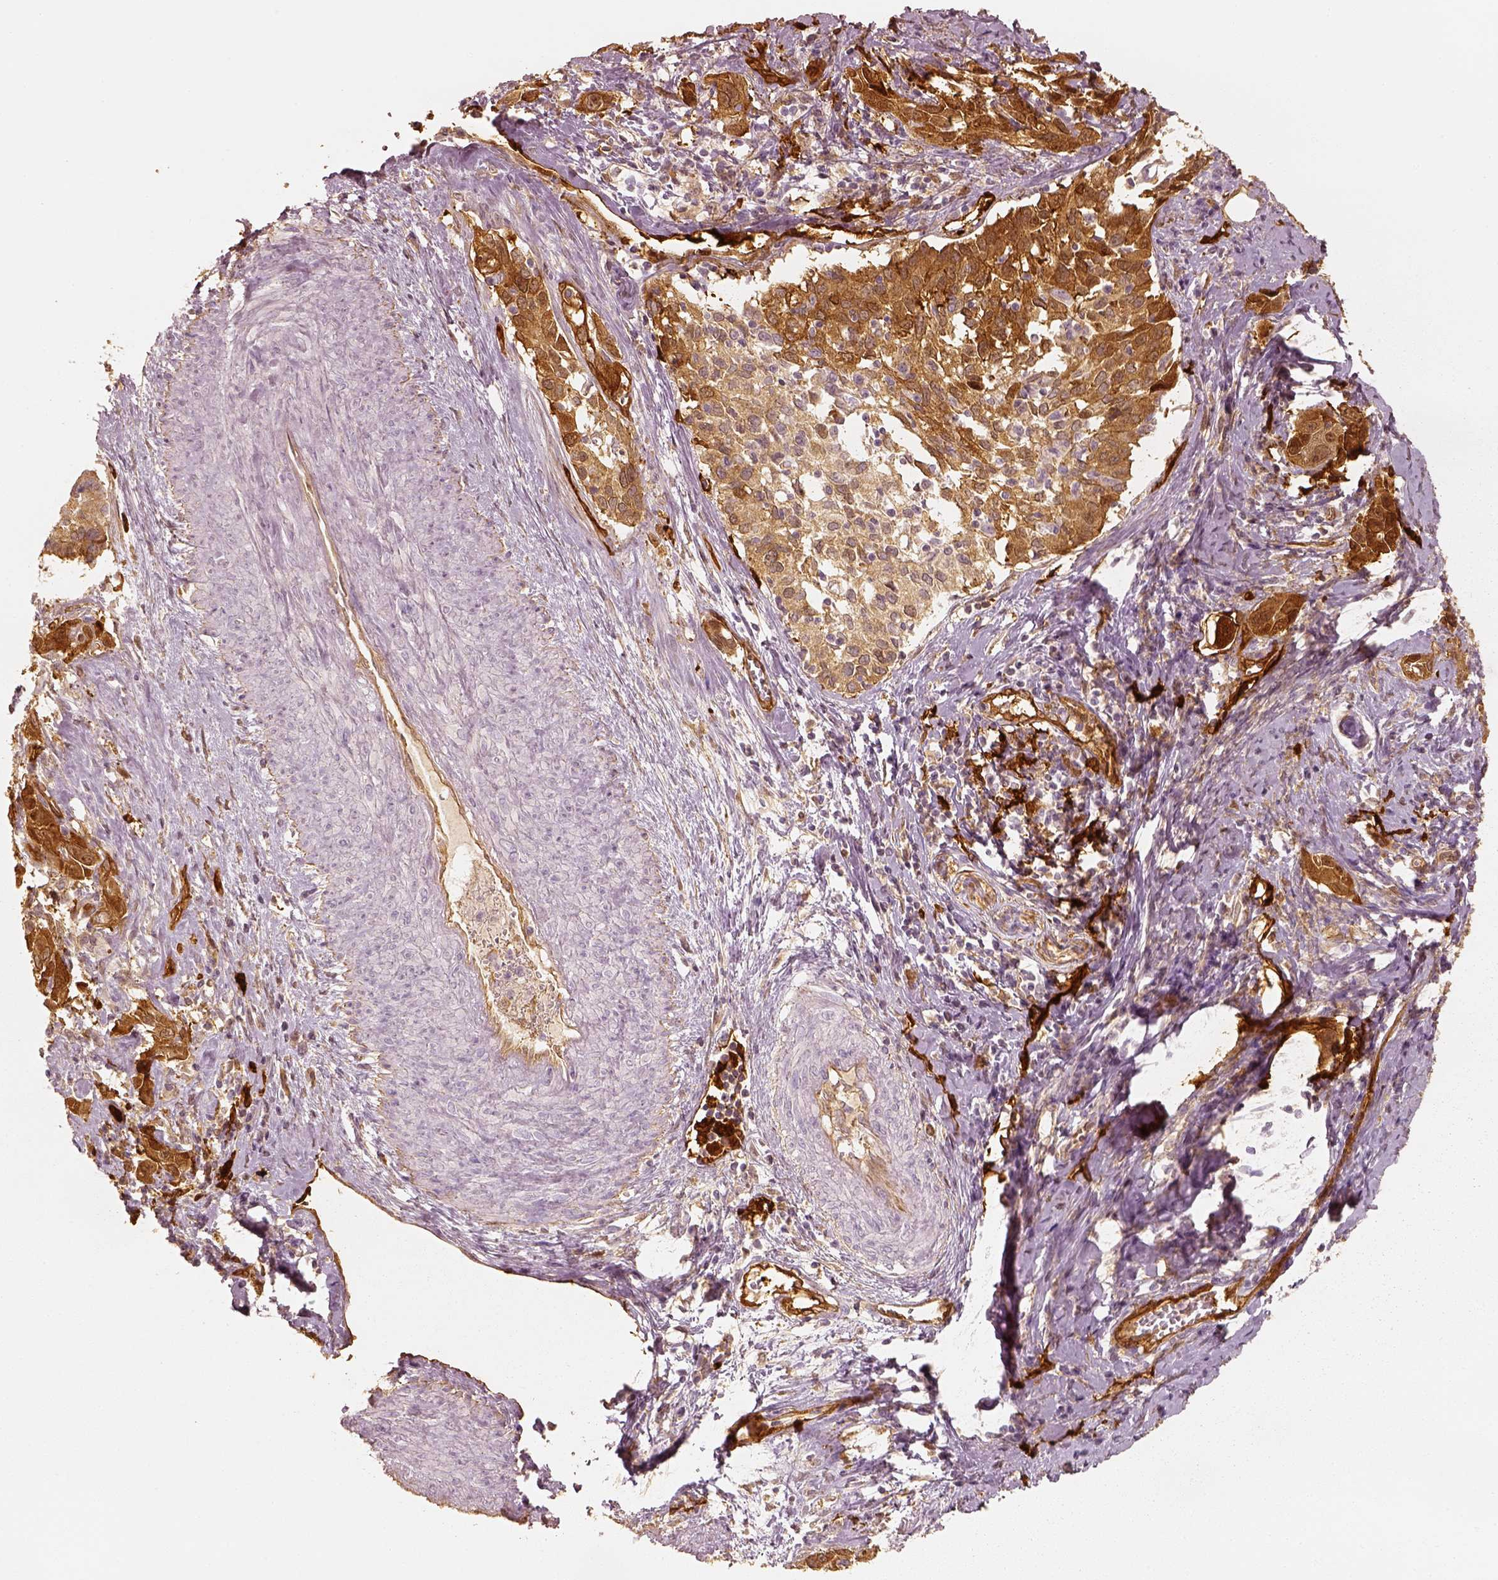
{"staining": {"intensity": "strong", "quantity": ">75%", "location": "cytoplasmic/membranous"}, "tissue": "cervical cancer", "cell_type": "Tumor cells", "image_type": "cancer", "snomed": [{"axis": "morphology", "description": "Squamous cell carcinoma, NOS"}, {"axis": "topography", "description": "Cervix"}], "caption": "Tumor cells display high levels of strong cytoplasmic/membranous positivity in approximately >75% of cells in human squamous cell carcinoma (cervical).", "gene": "FSCN1", "patient": {"sex": "female", "age": 51}}